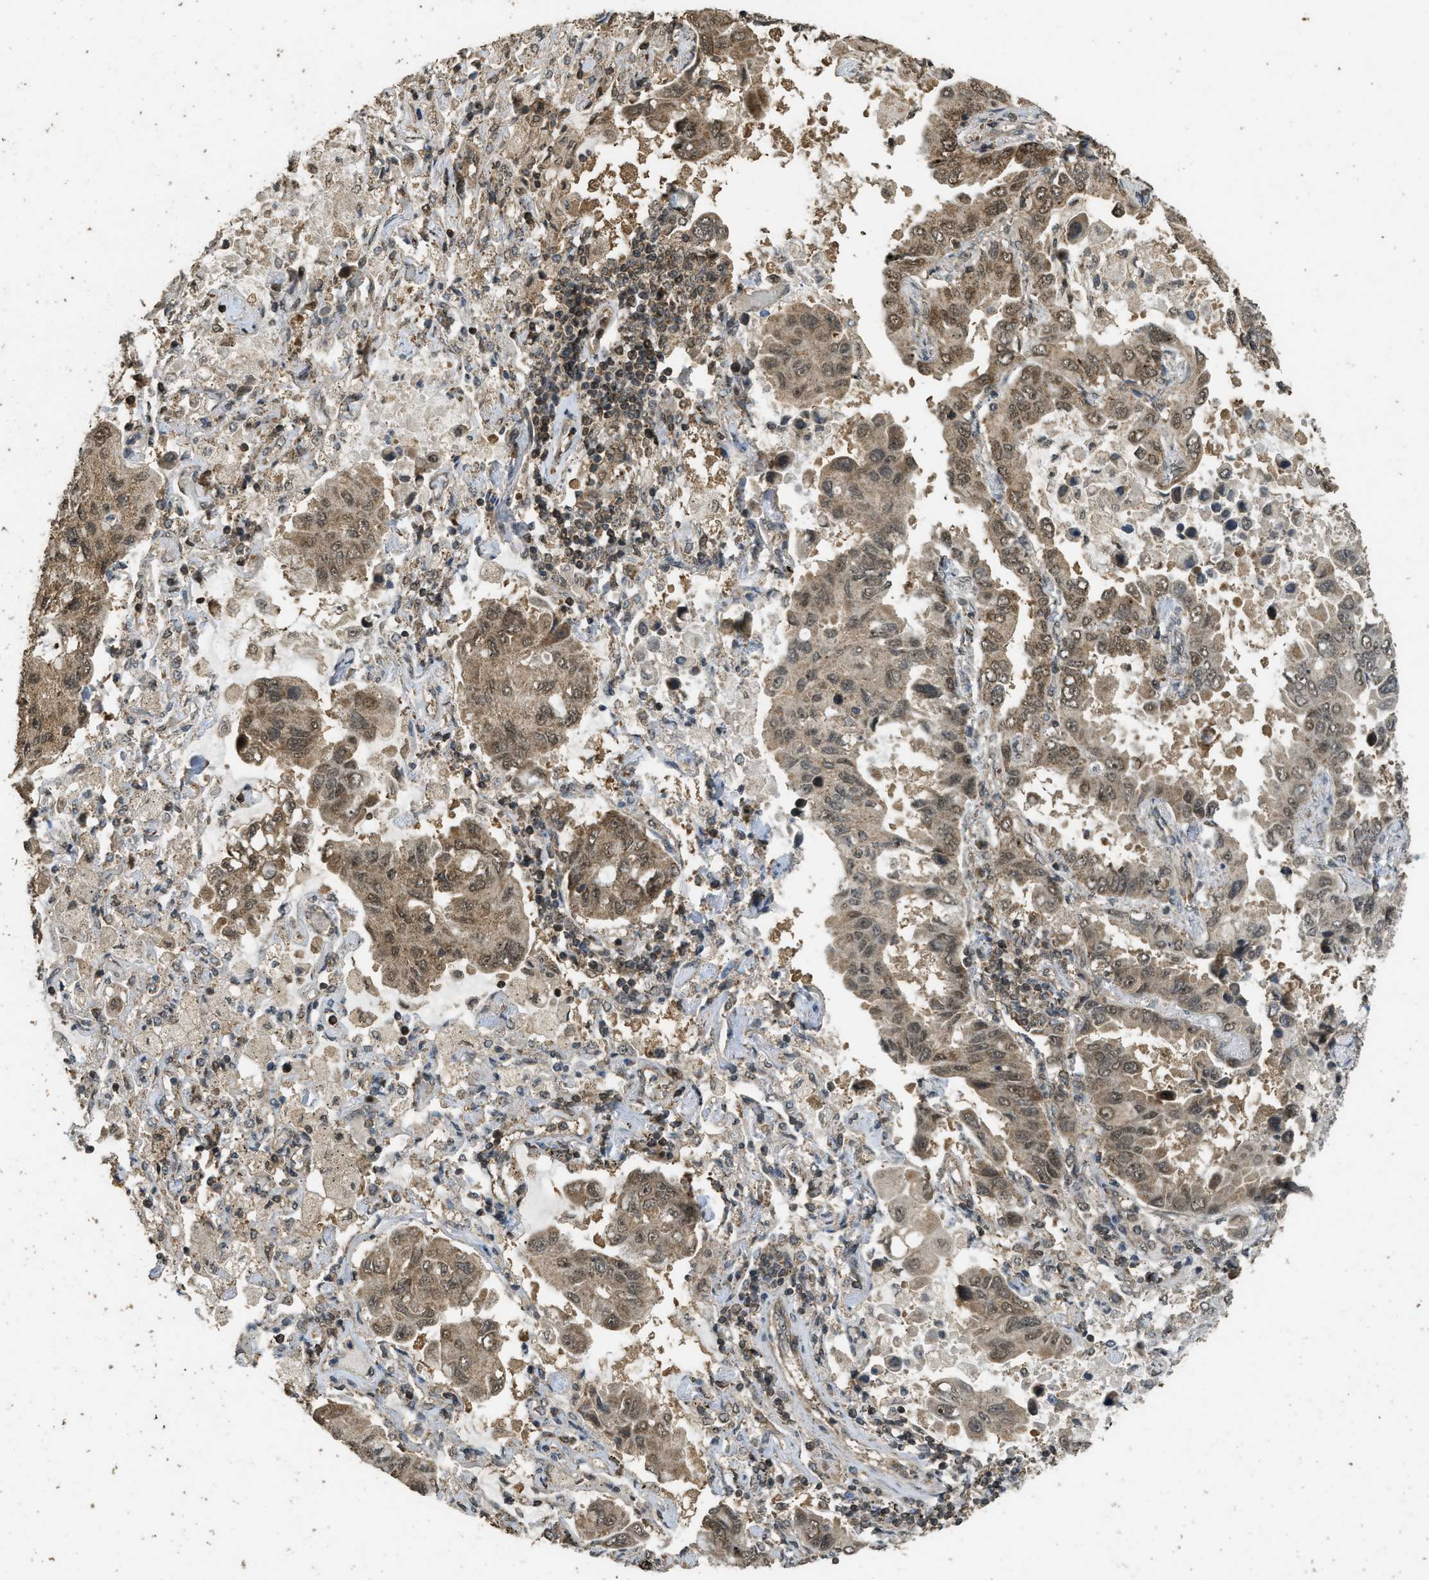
{"staining": {"intensity": "moderate", "quantity": ">75%", "location": "cytoplasmic/membranous,nuclear"}, "tissue": "lung cancer", "cell_type": "Tumor cells", "image_type": "cancer", "snomed": [{"axis": "morphology", "description": "Adenocarcinoma, NOS"}, {"axis": "topography", "description": "Lung"}], "caption": "DAB (3,3'-diaminobenzidine) immunohistochemical staining of human lung cancer reveals moderate cytoplasmic/membranous and nuclear protein staining in approximately >75% of tumor cells.", "gene": "CTPS1", "patient": {"sex": "male", "age": 64}}